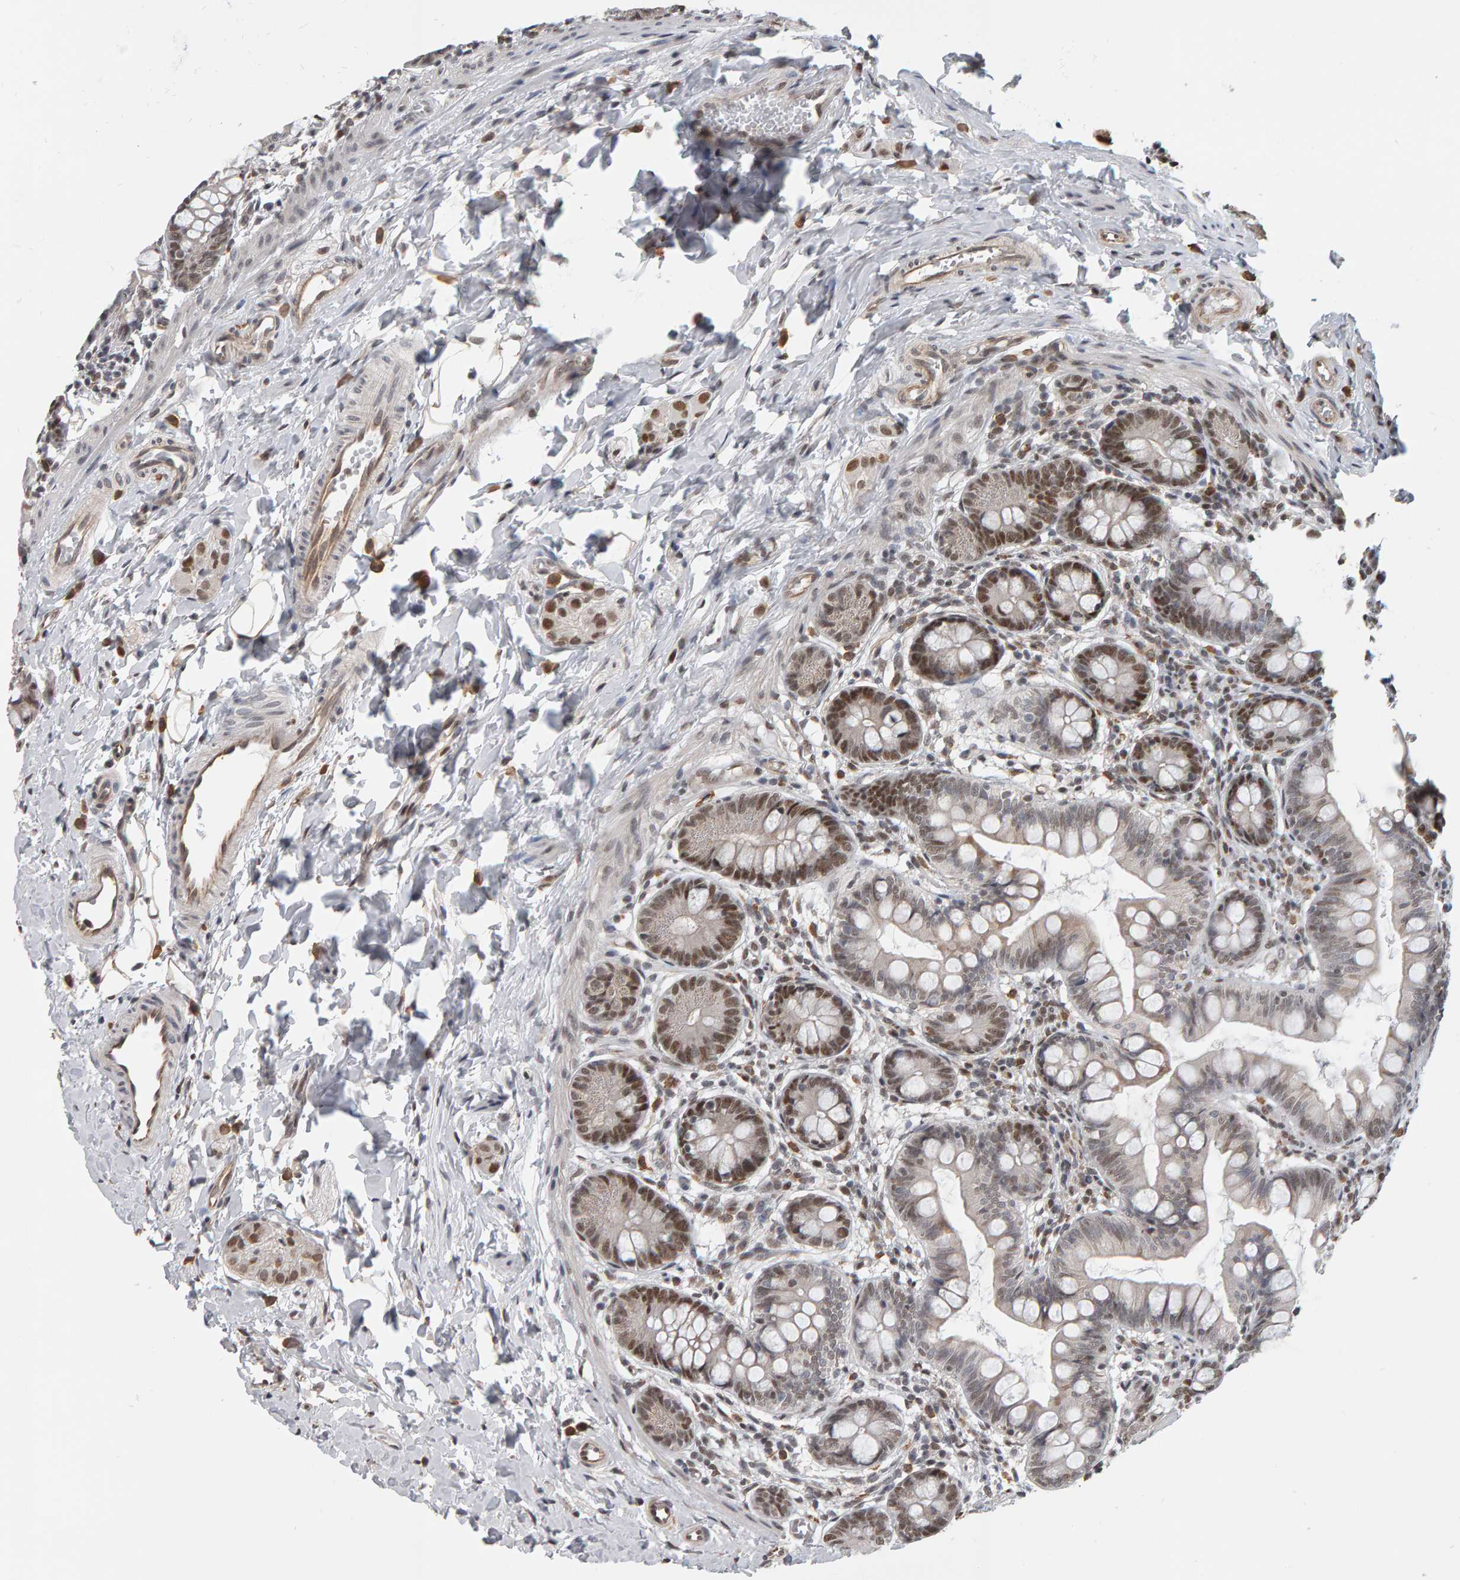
{"staining": {"intensity": "strong", "quantity": "25%-75%", "location": "nuclear"}, "tissue": "small intestine", "cell_type": "Glandular cells", "image_type": "normal", "snomed": [{"axis": "morphology", "description": "Normal tissue, NOS"}, {"axis": "topography", "description": "Small intestine"}], "caption": "Brown immunohistochemical staining in benign small intestine reveals strong nuclear expression in approximately 25%-75% of glandular cells.", "gene": "ATF7IP", "patient": {"sex": "male", "age": 7}}